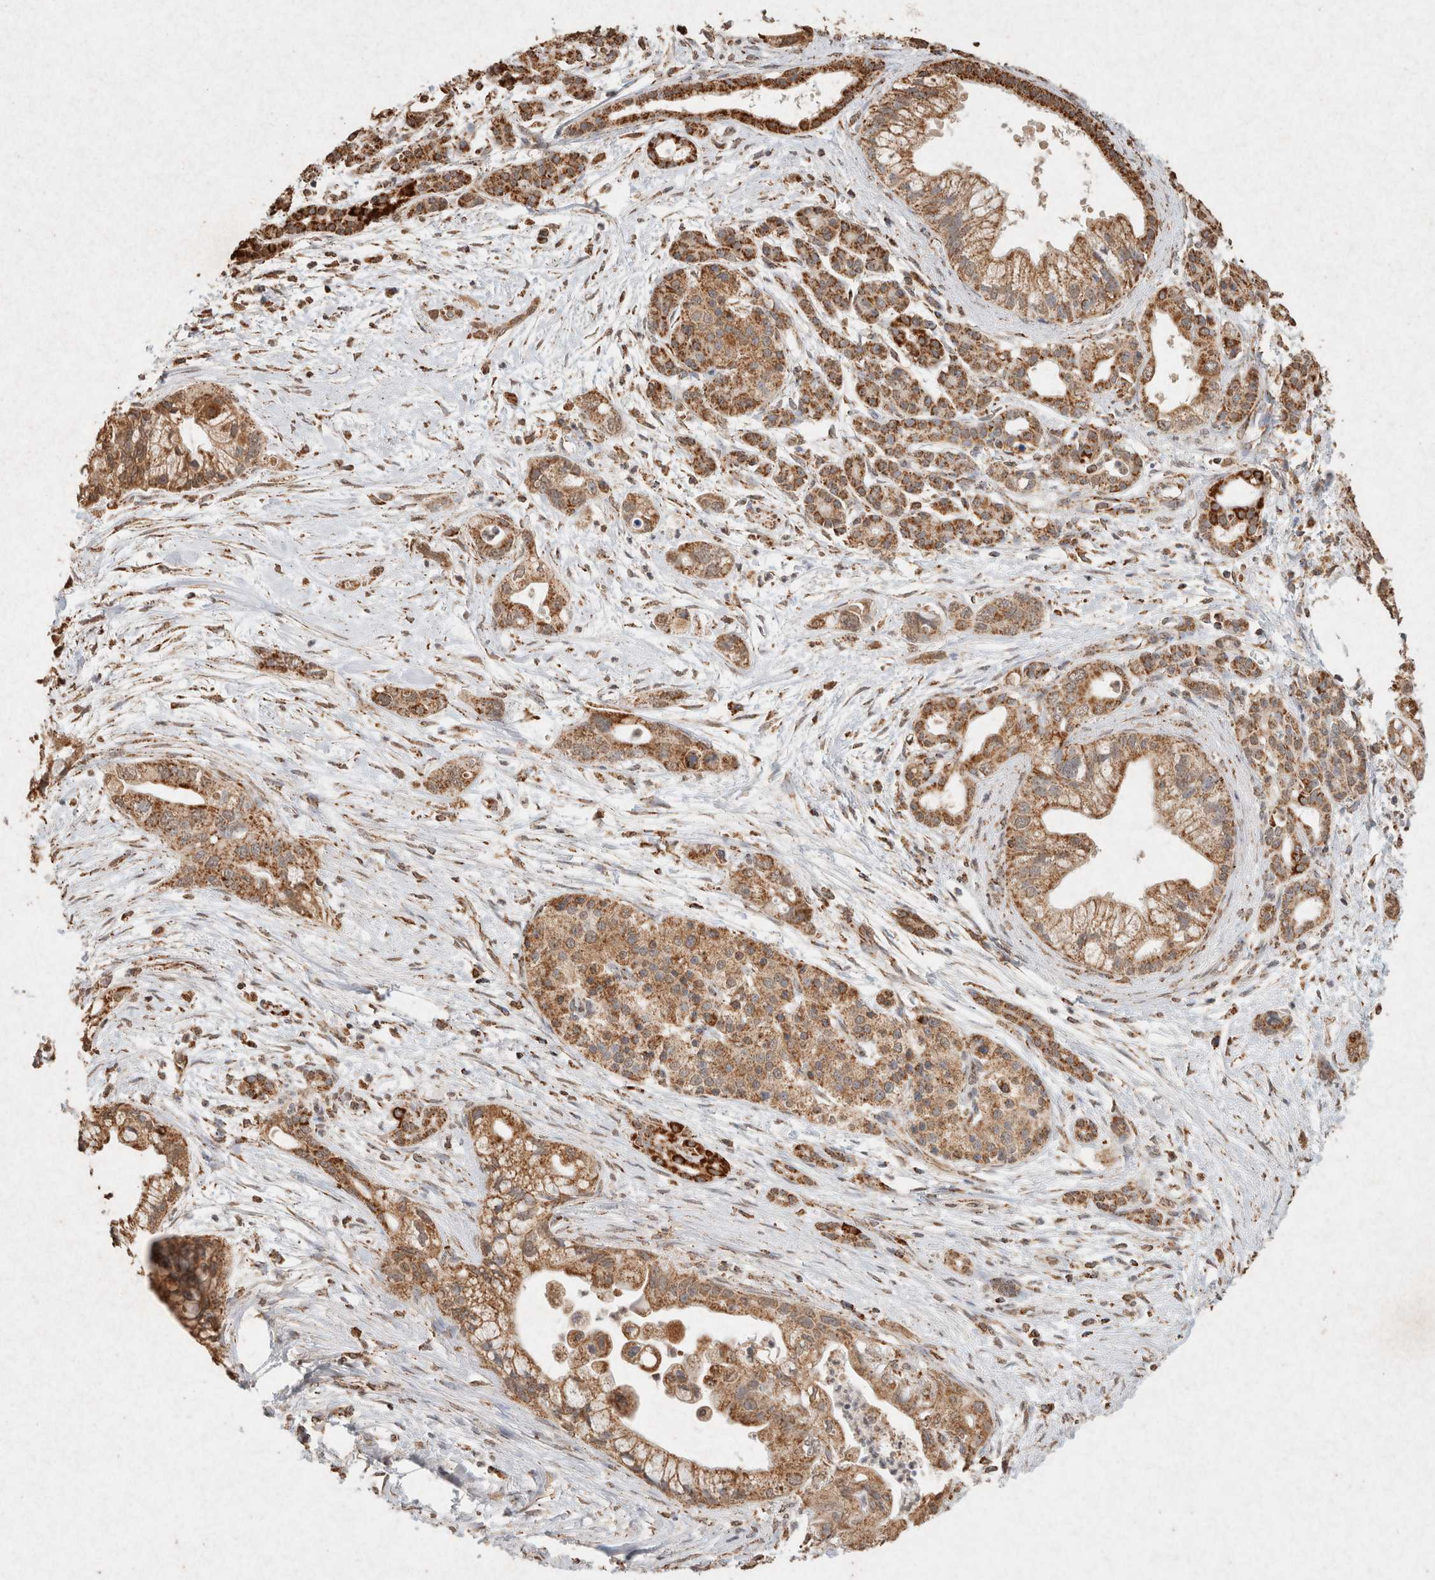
{"staining": {"intensity": "moderate", "quantity": ">75%", "location": "cytoplasmic/membranous"}, "tissue": "pancreatic cancer", "cell_type": "Tumor cells", "image_type": "cancer", "snomed": [{"axis": "morphology", "description": "Adenocarcinoma, NOS"}, {"axis": "topography", "description": "Pancreas"}], "caption": "Protein staining of pancreatic cancer tissue demonstrates moderate cytoplasmic/membranous positivity in about >75% of tumor cells.", "gene": "SDC2", "patient": {"sex": "male", "age": 70}}